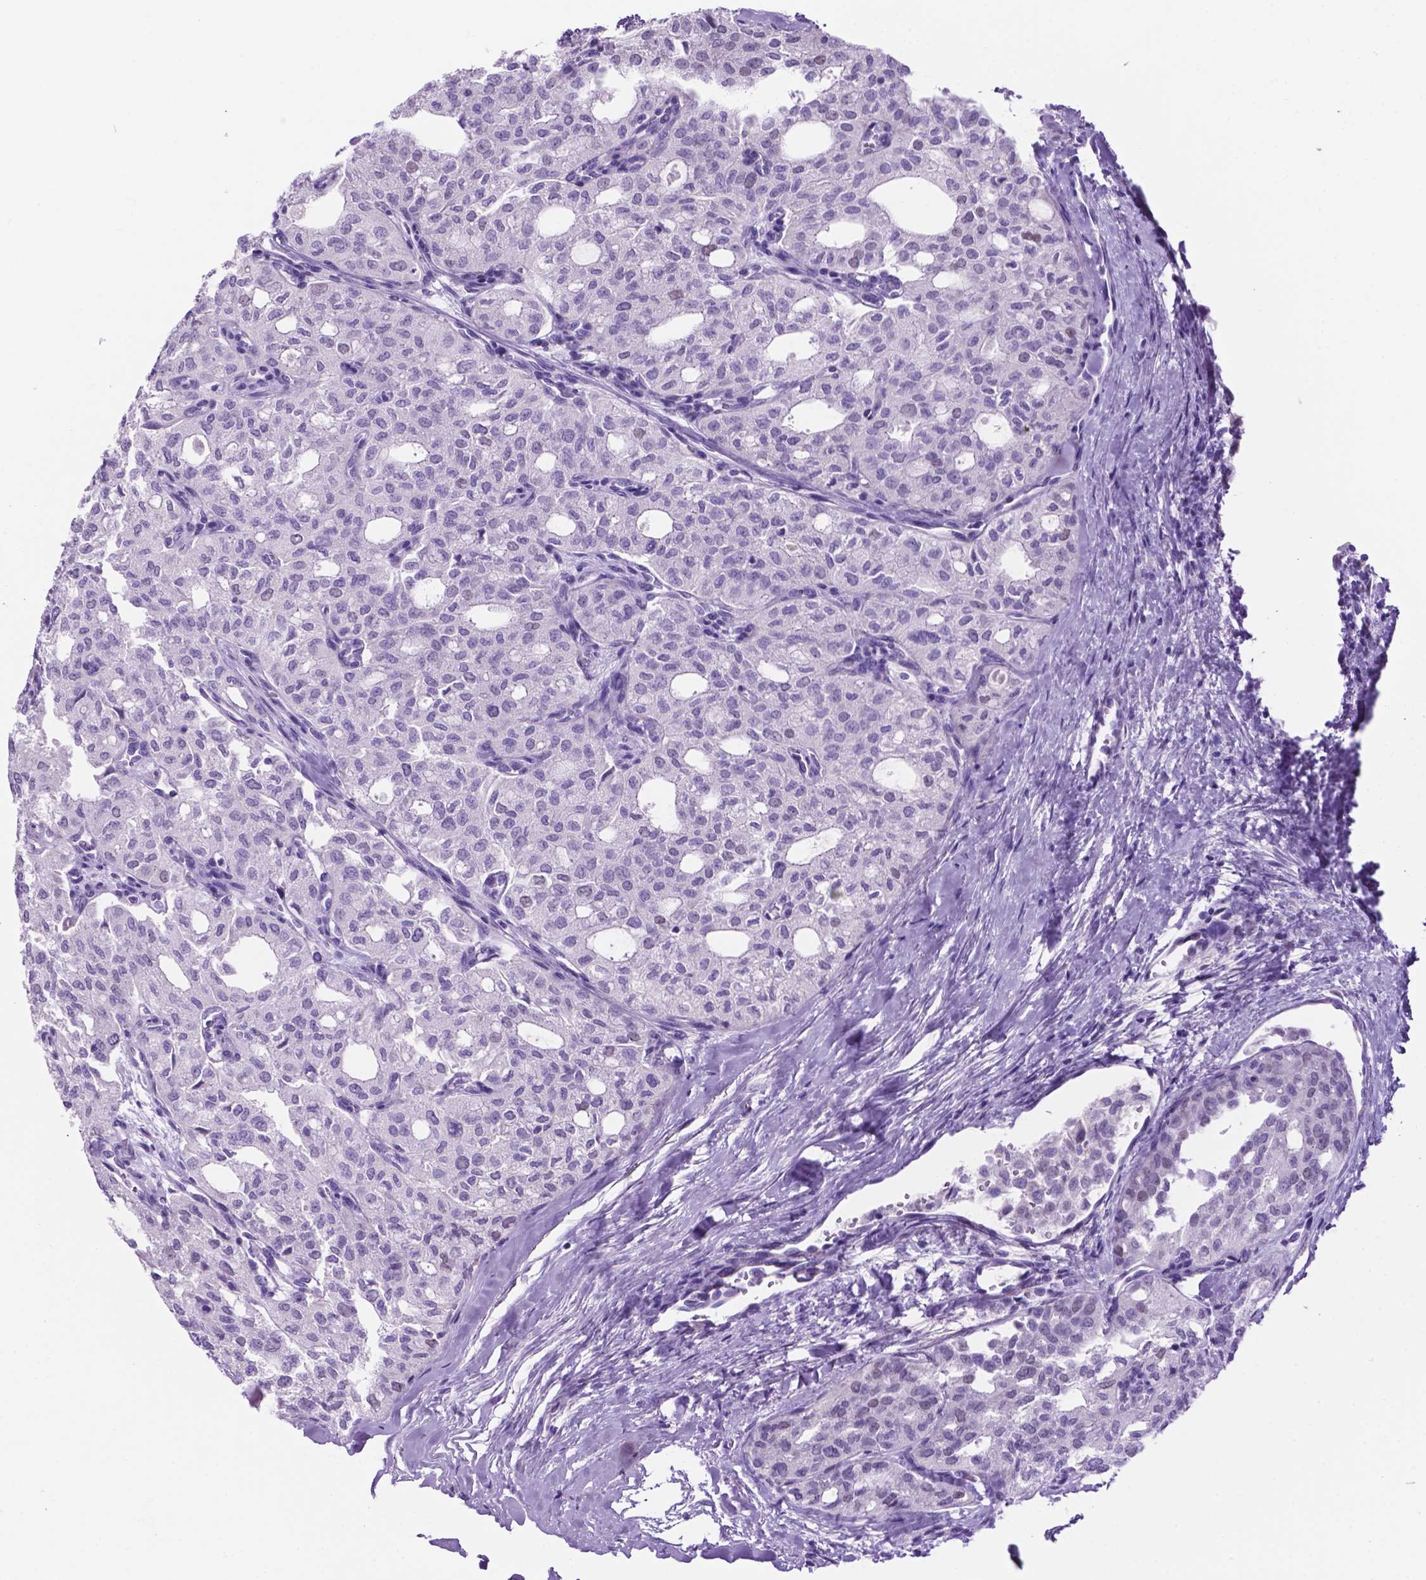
{"staining": {"intensity": "negative", "quantity": "none", "location": "none"}, "tissue": "thyroid cancer", "cell_type": "Tumor cells", "image_type": "cancer", "snomed": [{"axis": "morphology", "description": "Follicular adenoma carcinoma, NOS"}, {"axis": "topography", "description": "Thyroid gland"}], "caption": "Immunohistochemical staining of human thyroid cancer exhibits no significant positivity in tumor cells.", "gene": "TMEM210", "patient": {"sex": "male", "age": 75}}